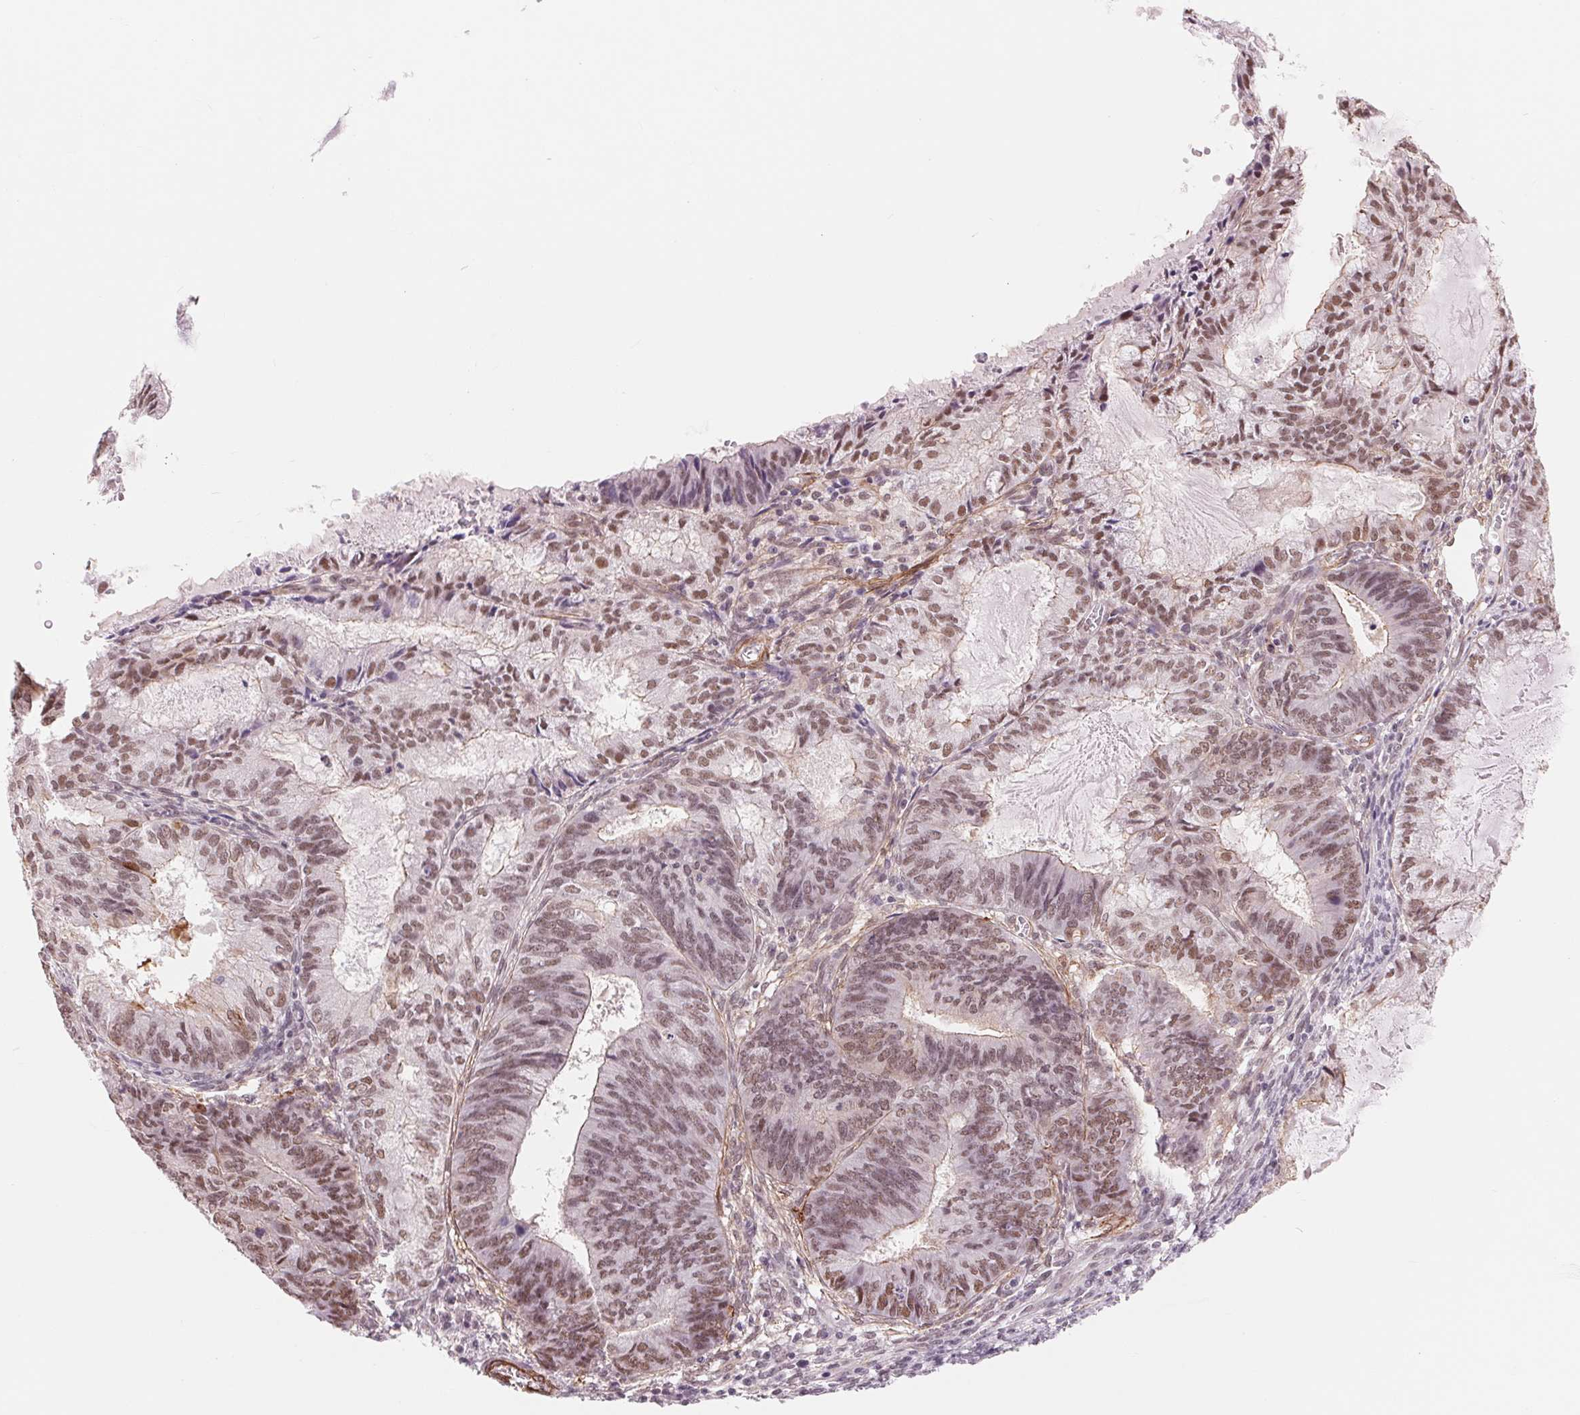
{"staining": {"intensity": "moderate", "quantity": ">75%", "location": "cytoplasmic/membranous,nuclear"}, "tissue": "endometrial cancer", "cell_type": "Tumor cells", "image_type": "cancer", "snomed": [{"axis": "morphology", "description": "Adenocarcinoma, NOS"}, {"axis": "topography", "description": "Endometrium"}], "caption": "Immunohistochemical staining of endometrial cancer (adenocarcinoma) reveals moderate cytoplasmic/membranous and nuclear protein positivity in about >75% of tumor cells.", "gene": "BCAT1", "patient": {"sex": "female", "age": 86}}